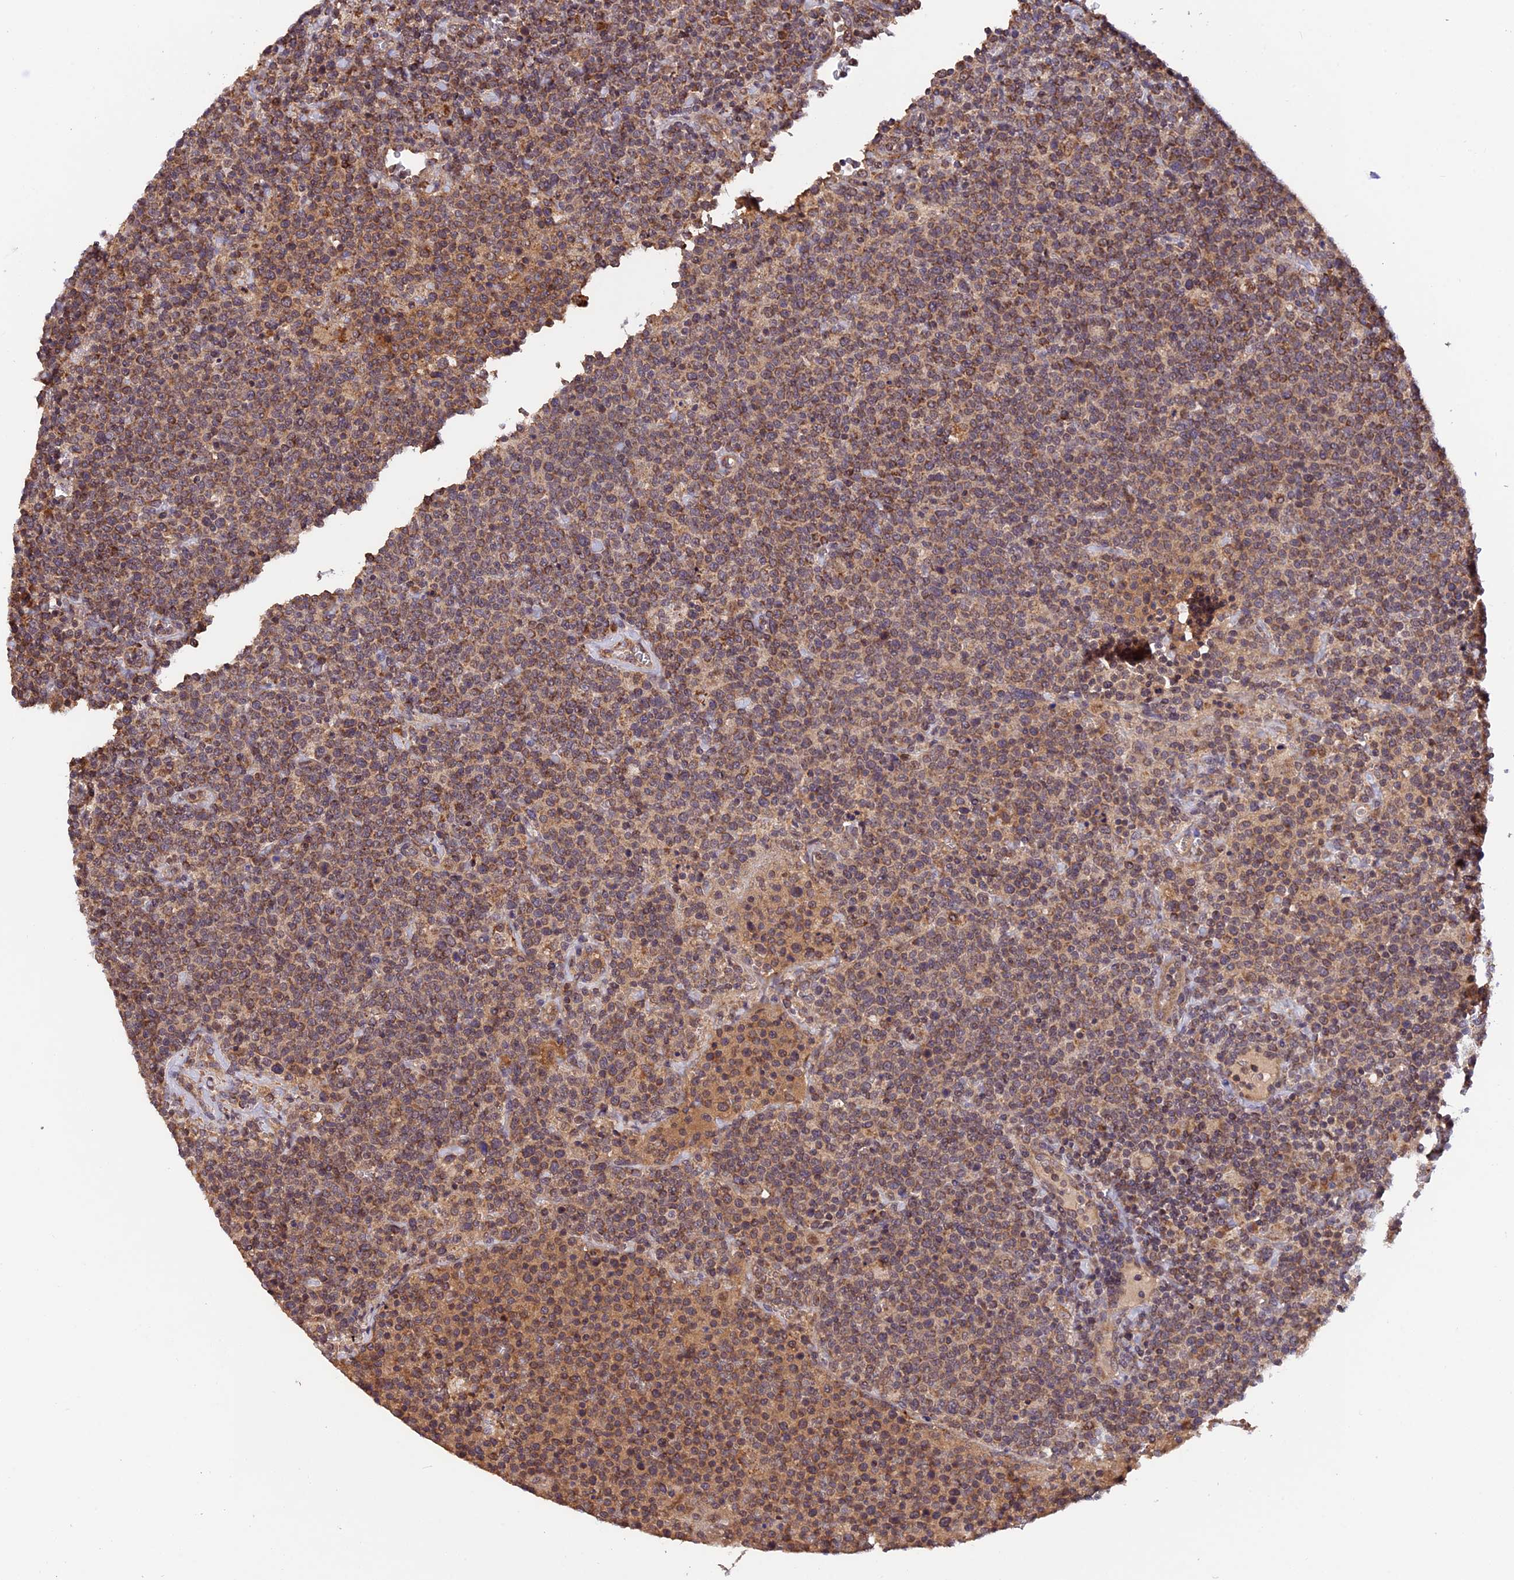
{"staining": {"intensity": "moderate", "quantity": ">75%", "location": "cytoplasmic/membranous"}, "tissue": "lymphoma", "cell_type": "Tumor cells", "image_type": "cancer", "snomed": [{"axis": "morphology", "description": "Malignant lymphoma, non-Hodgkin's type, High grade"}, {"axis": "topography", "description": "Lymph node"}], "caption": "Protein staining by IHC demonstrates moderate cytoplasmic/membranous positivity in approximately >75% of tumor cells in lymphoma.", "gene": "MNS1", "patient": {"sex": "male", "age": 61}}